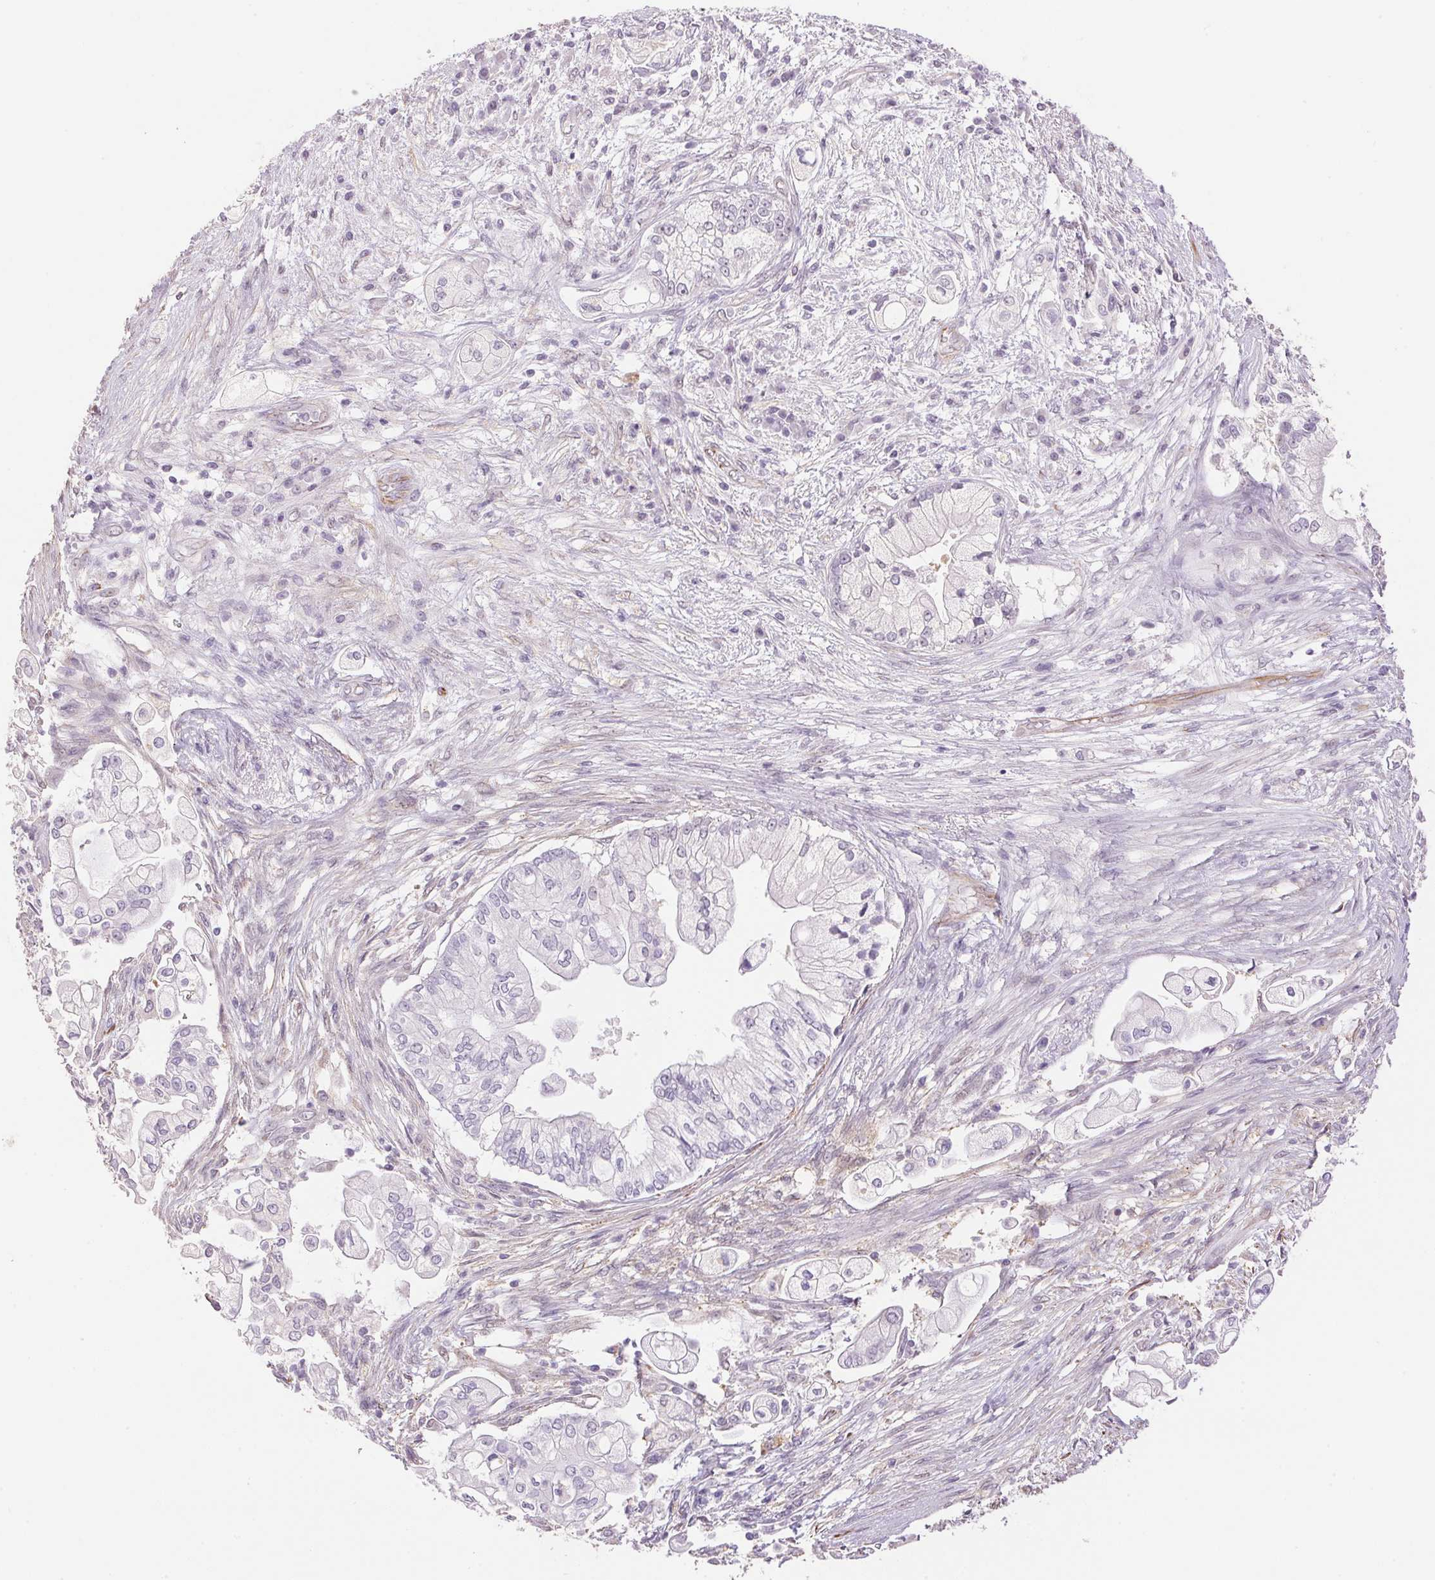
{"staining": {"intensity": "negative", "quantity": "none", "location": "none"}, "tissue": "pancreatic cancer", "cell_type": "Tumor cells", "image_type": "cancer", "snomed": [{"axis": "morphology", "description": "Adenocarcinoma, NOS"}, {"axis": "topography", "description": "Pancreas"}], "caption": "DAB immunohistochemical staining of pancreatic adenocarcinoma reveals no significant positivity in tumor cells.", "gene": "GYG2", "patient": {"sex": "female", "age": 69}}